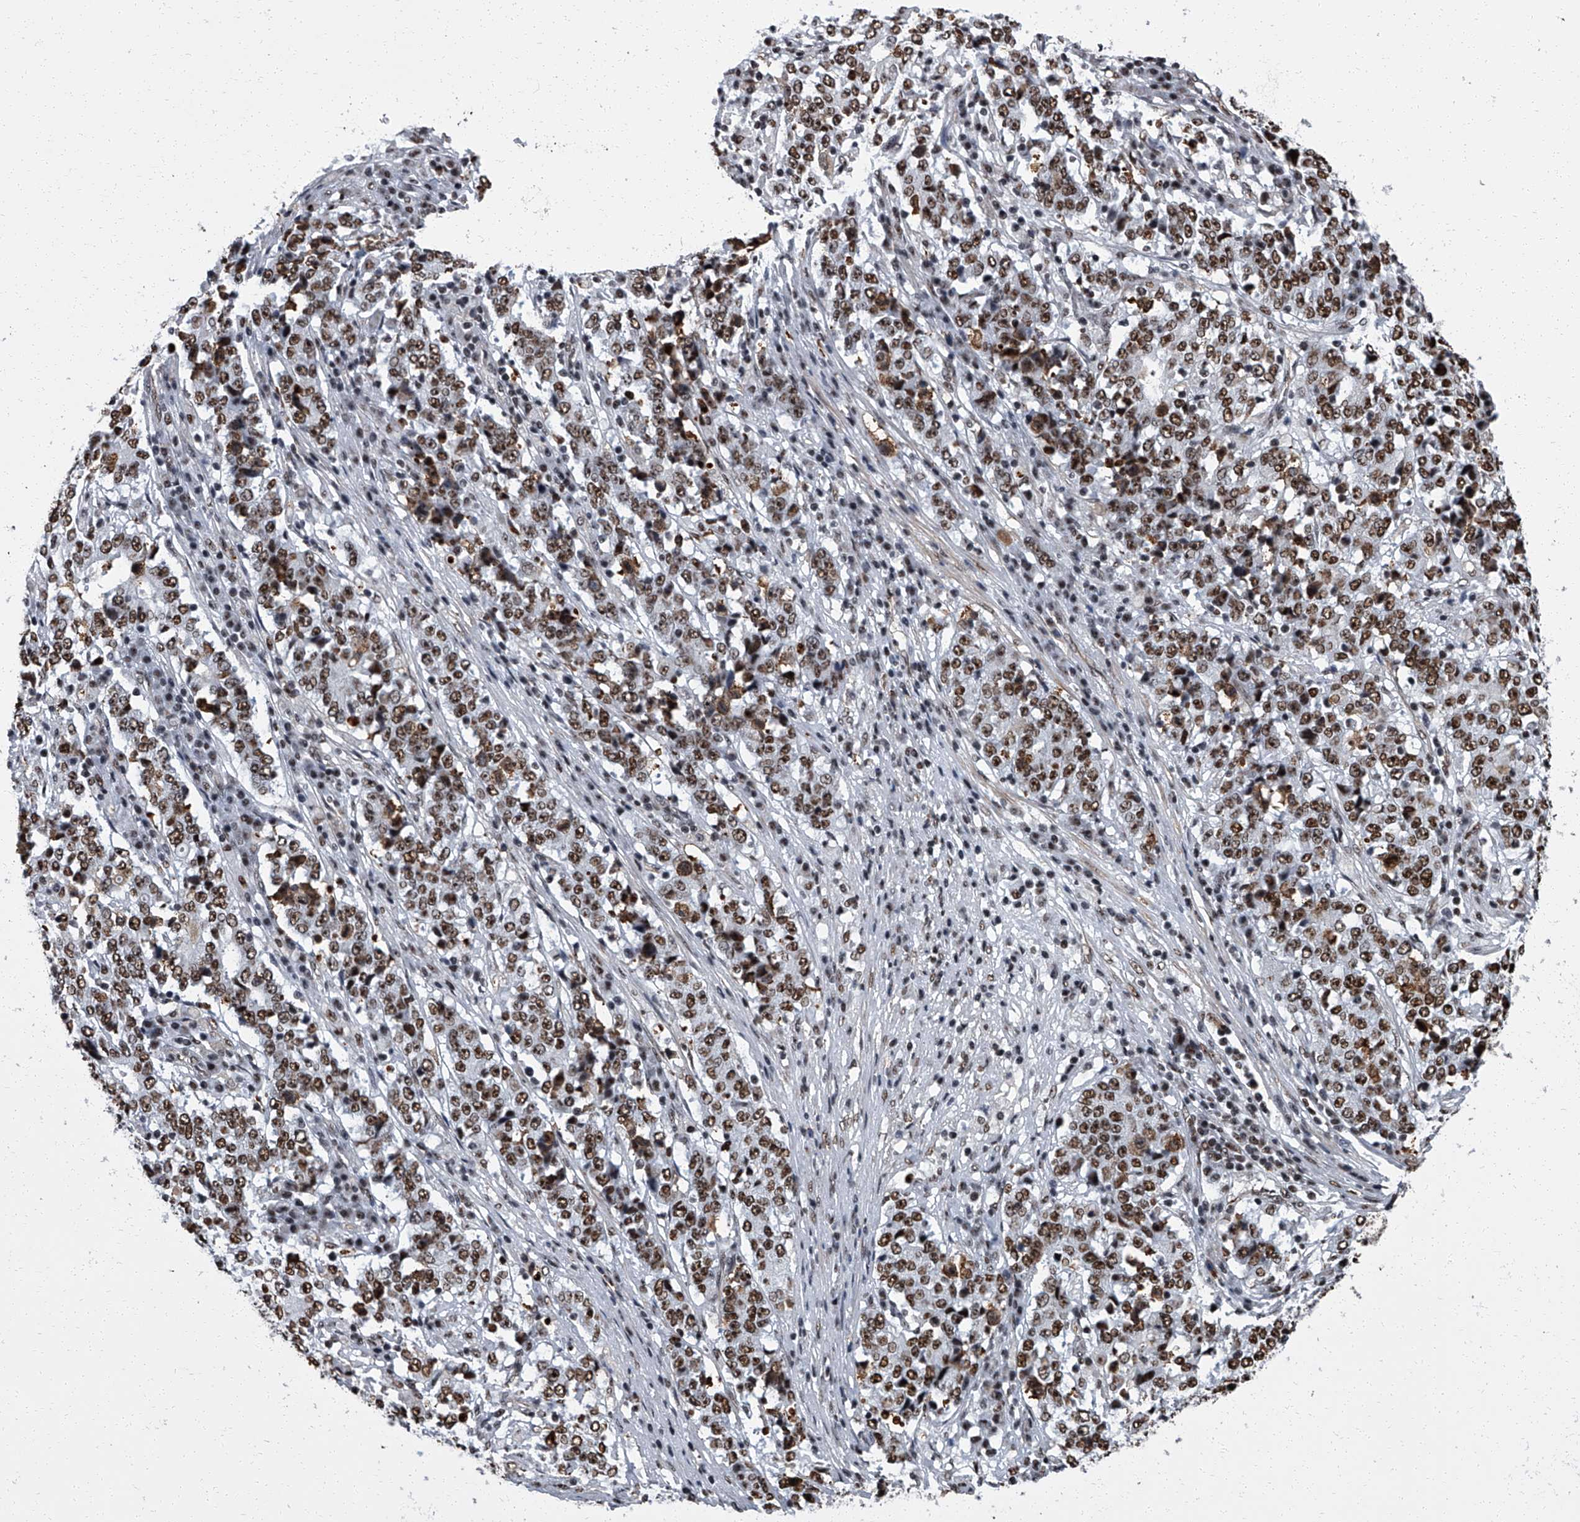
{"staining": {"intensity": "strong", "quantity": ">75%", "location": "nuclear"}, "tissue": "stomach cancer", "cell_type": "Tumor cells", "image_type": "cancer", "snomed": [{"axis": "morphology", "description": "Adenocarcinoma, NOS"}, {"axis": "topography", "description": "Stomach"}], "caption": "The micrograph reveals immunohistochemical staining of adenocarcinoma (stomach). There is strong nuclear positivity is present in approximately >75% of tumor cells.", "gene": "ZNF518B", "patient": {"sex": "male", "age": 59}}